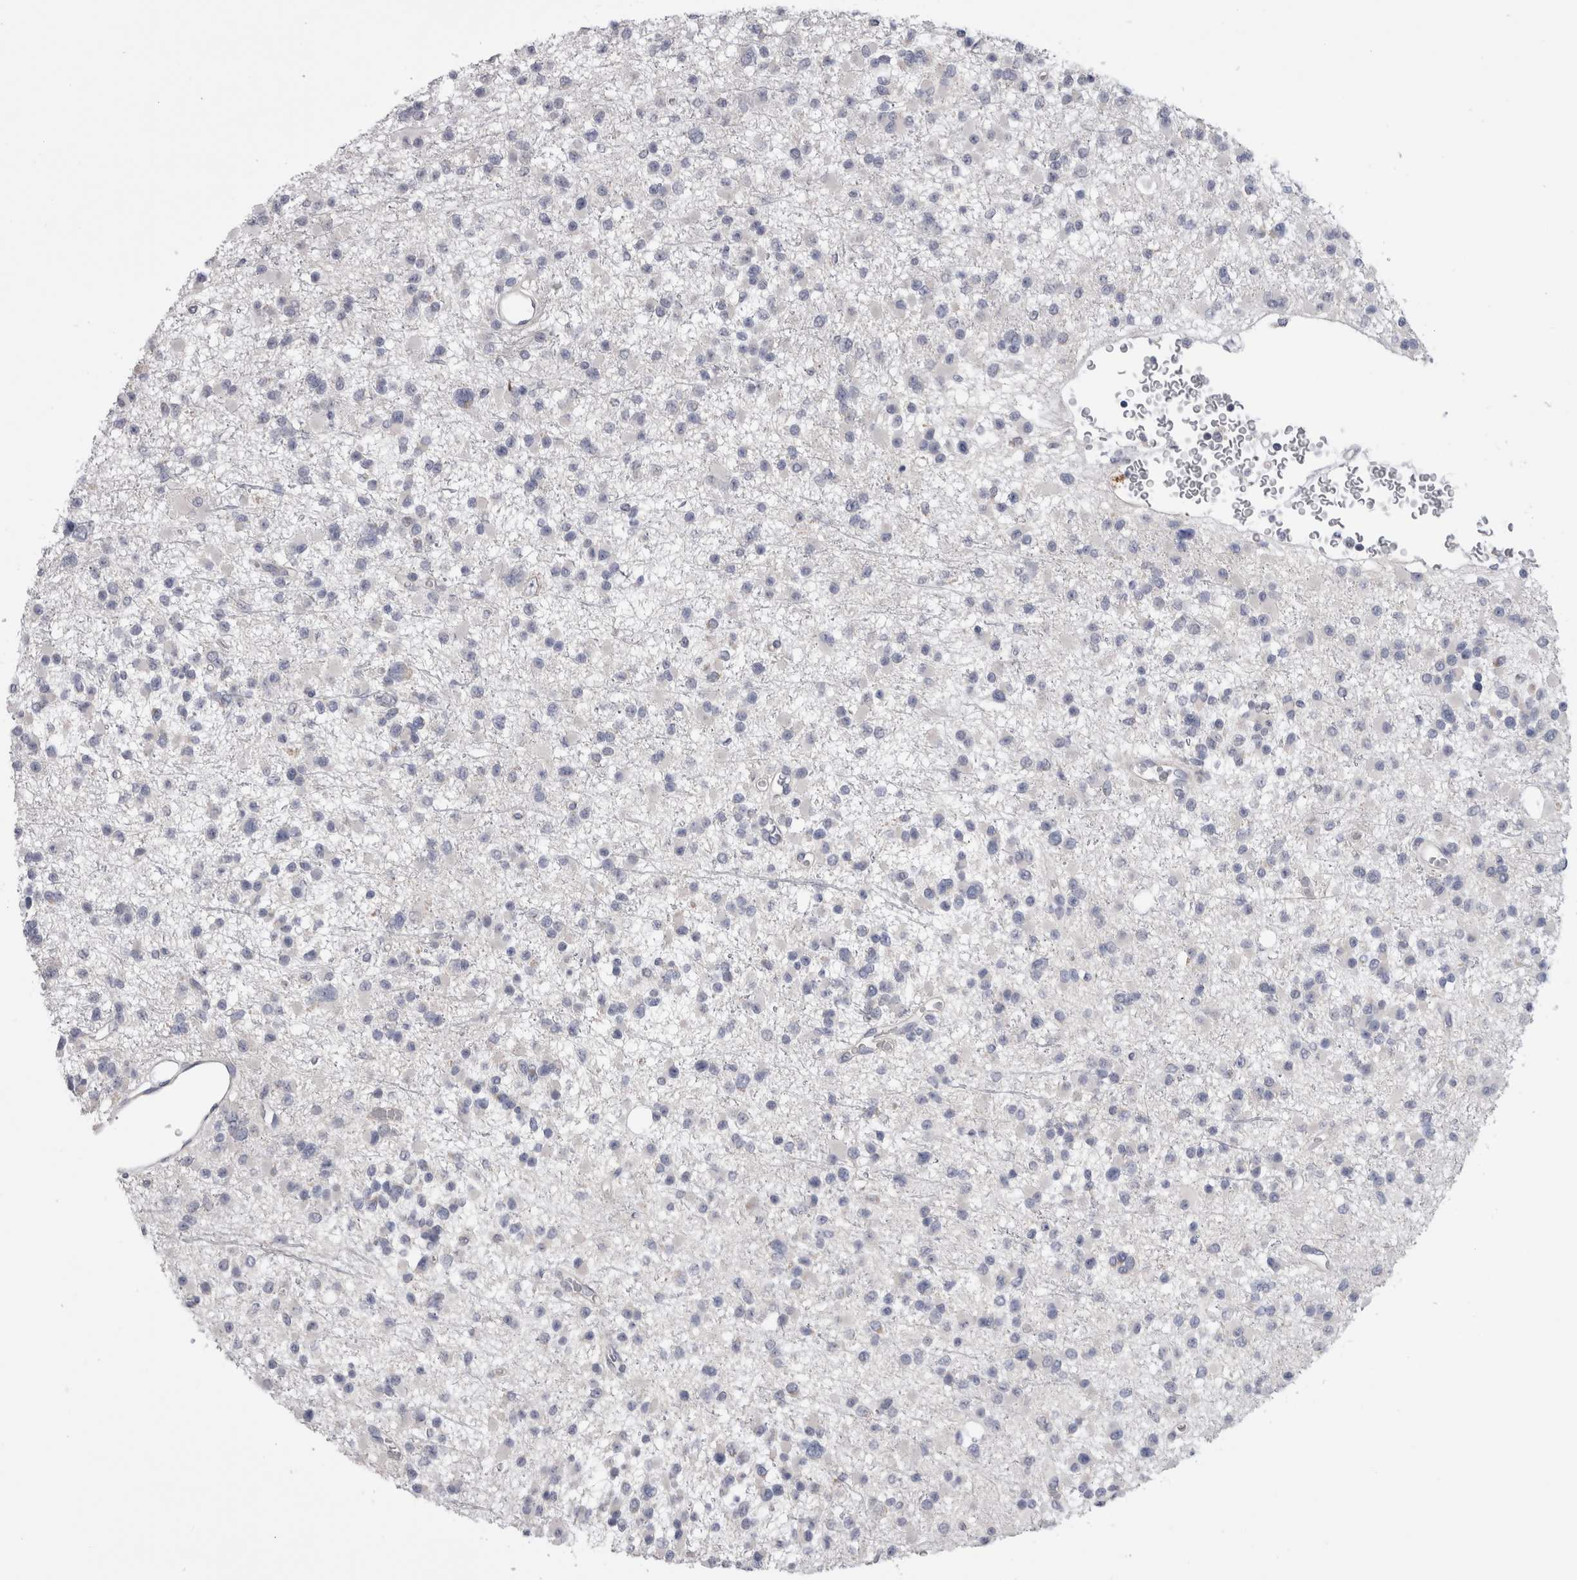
{"staining": {"intensity": "negative", "quantity": "none", "location": "none"}, "tissue": "glioma", "cell_type": "Tumor cells", "image_type": "cancer", "snomed": [{"axis": "morphology", "description": "Glioma, malignant, Low grade"}, {"axis": "topography", "description": "Brain"}], "caption": "Tumor cells show no significant protein staining in malignant glioma (low-grade).", "gene": "ARHGAP29", "patient": {"sex": "female", "age": 22}}